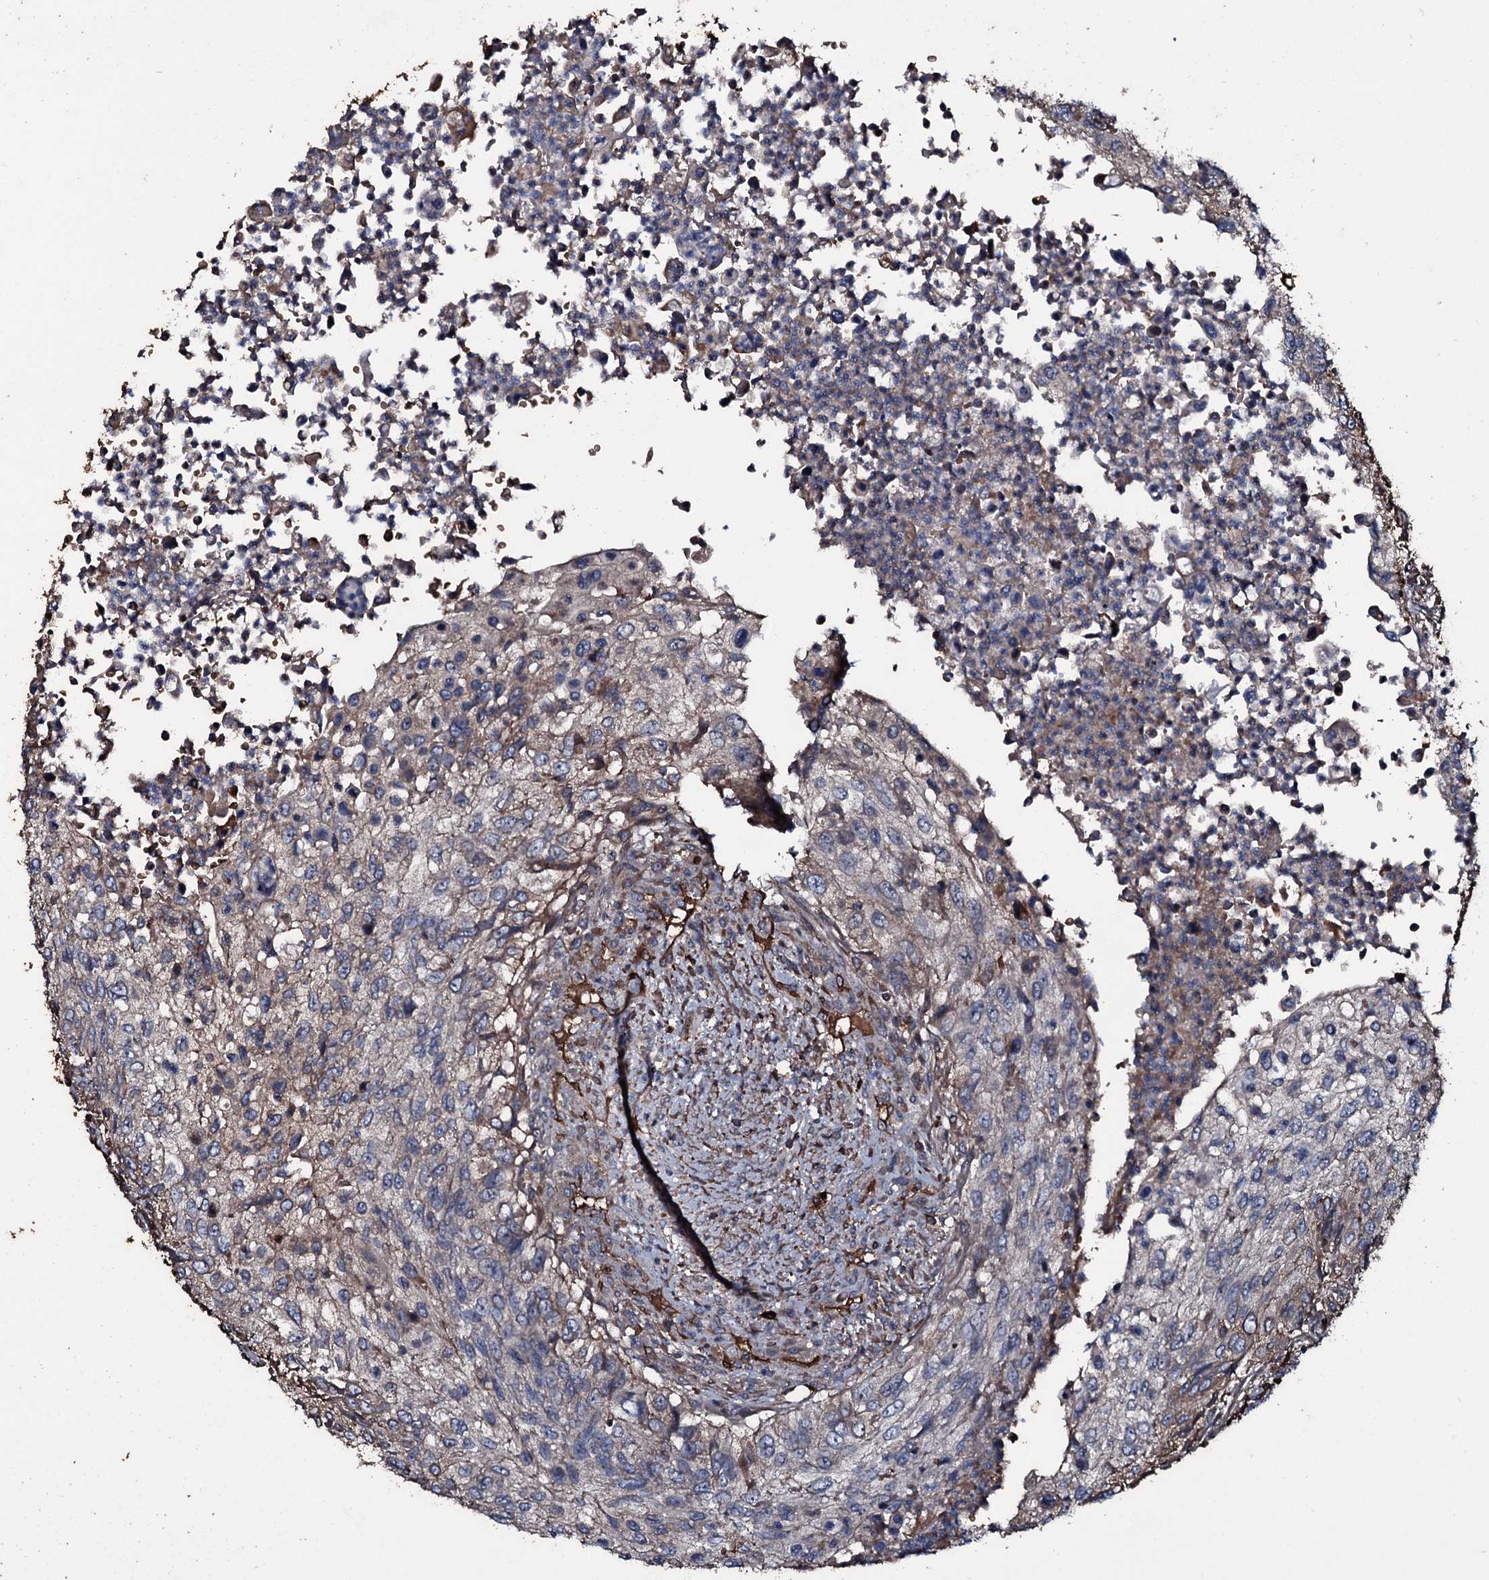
{"staining": {"intensity": "weak", "quantity": "<25%", "location": "cytoplasmic/membranous"}, "tissue": "urothelial cancer", "cell_type": "Tumor cells", "image_type": "cancer", "snomed": [{"axis": "morphology", "description": "Urothelial carcinoma, High grade"}, {"axis": "topography", "description": "Urinary bladder"}], "caption": "DAB (3,3'-diaminobenzidine) immunohistochemical staining of human urothelial cancer demonstrates no significant staining in tumor cells.", "gene": "ZSWIM8", "patient": {"sex": "female", "age": 60}}